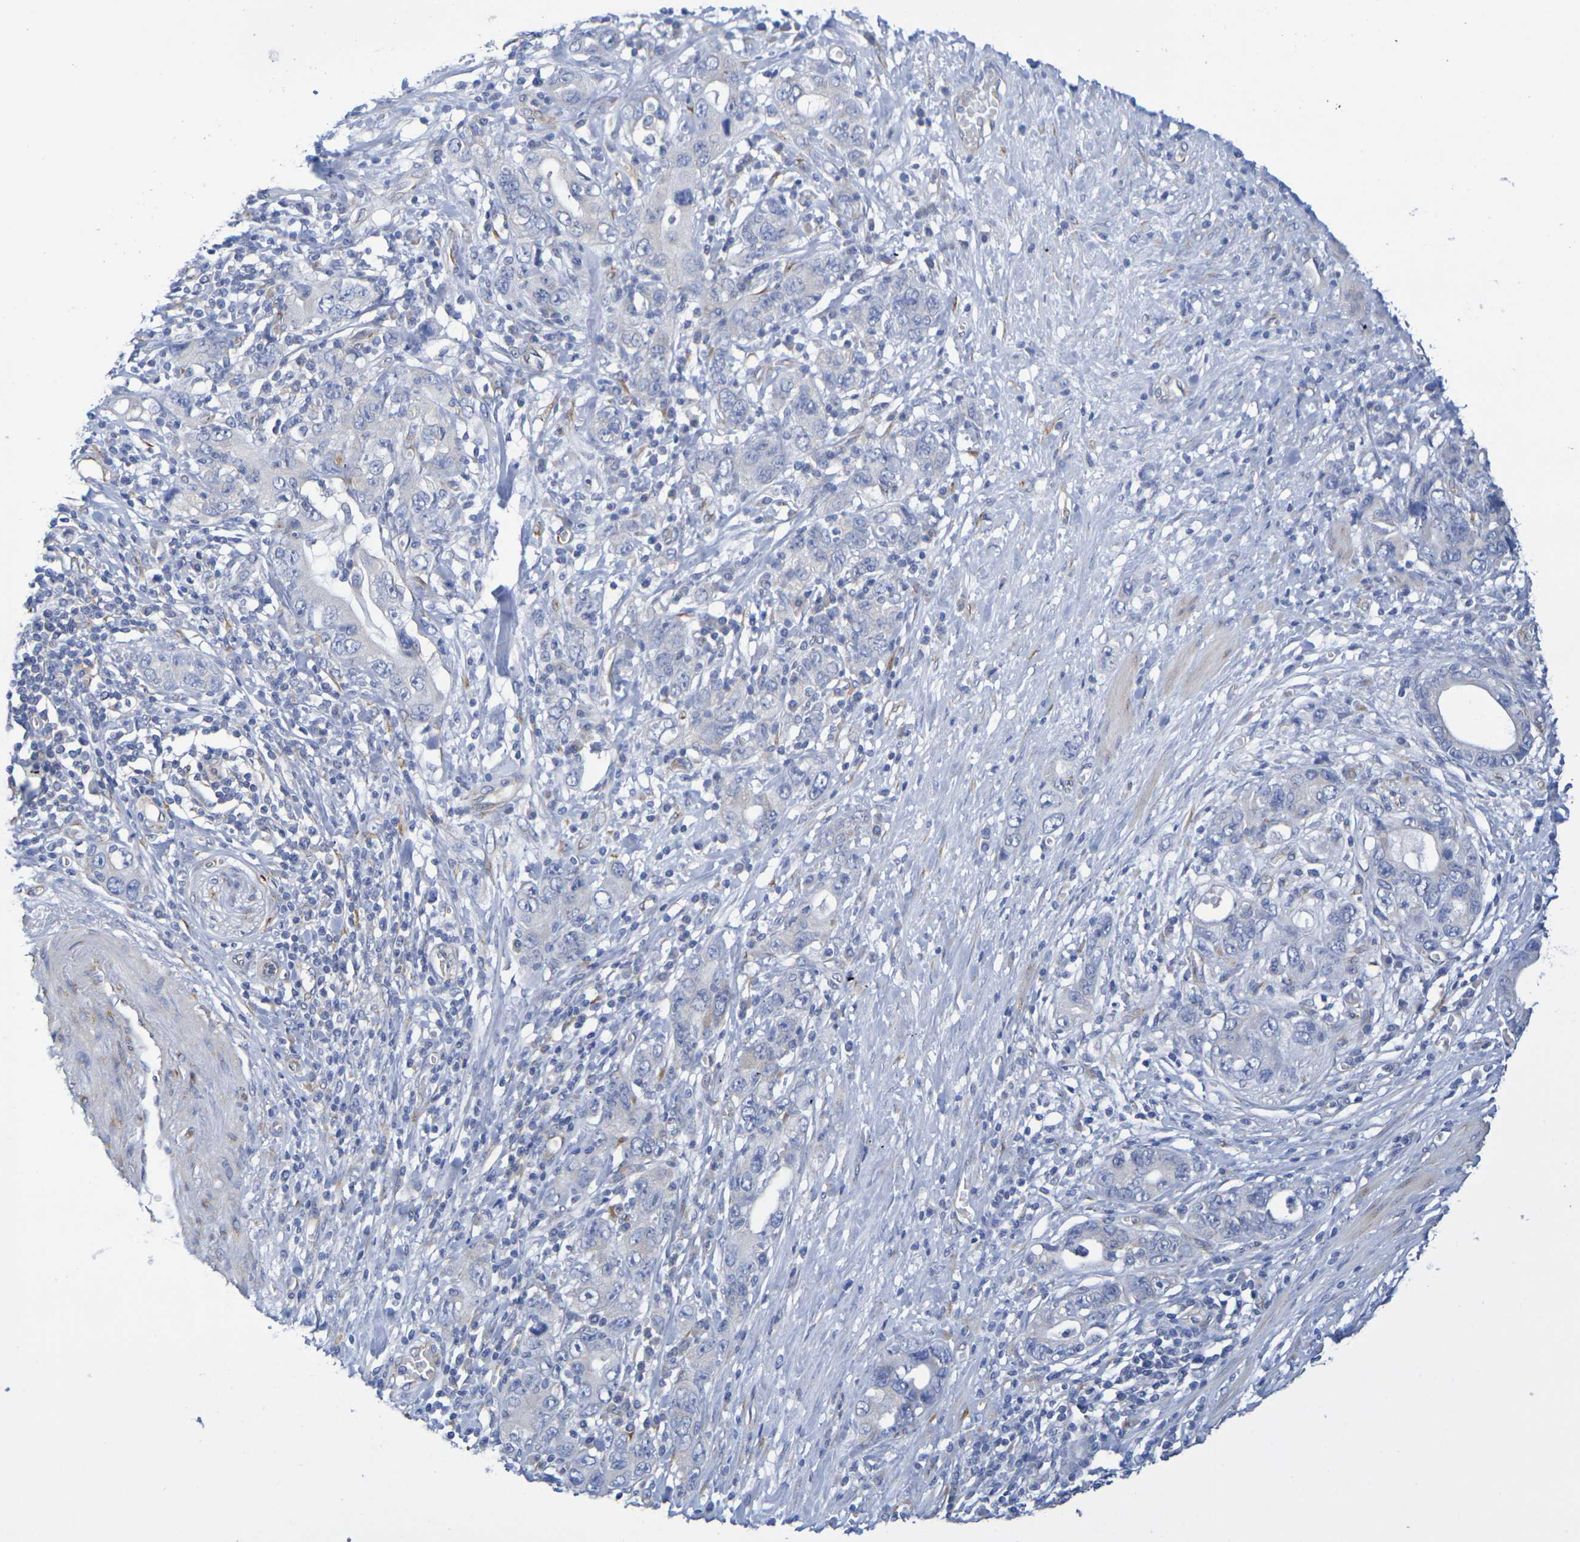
{"staining": {"intensity": "negative", "quantity": "none", "location": "none"}, "tissue": "stomach cancer", "cell_type": "Tumor cells", "image_type": "cancer", "snomed": [{"axis": "morphology", "description": "Adenocarcinoma, NOS"}, {"axis": "topography", "description": "Stomach, lower"}], "caption": "There is no significant positivity in tumor cells of stomach adenocarcinoma.", "gene": "TMCC3", "patient": {"sex": "female", "age": 93}}